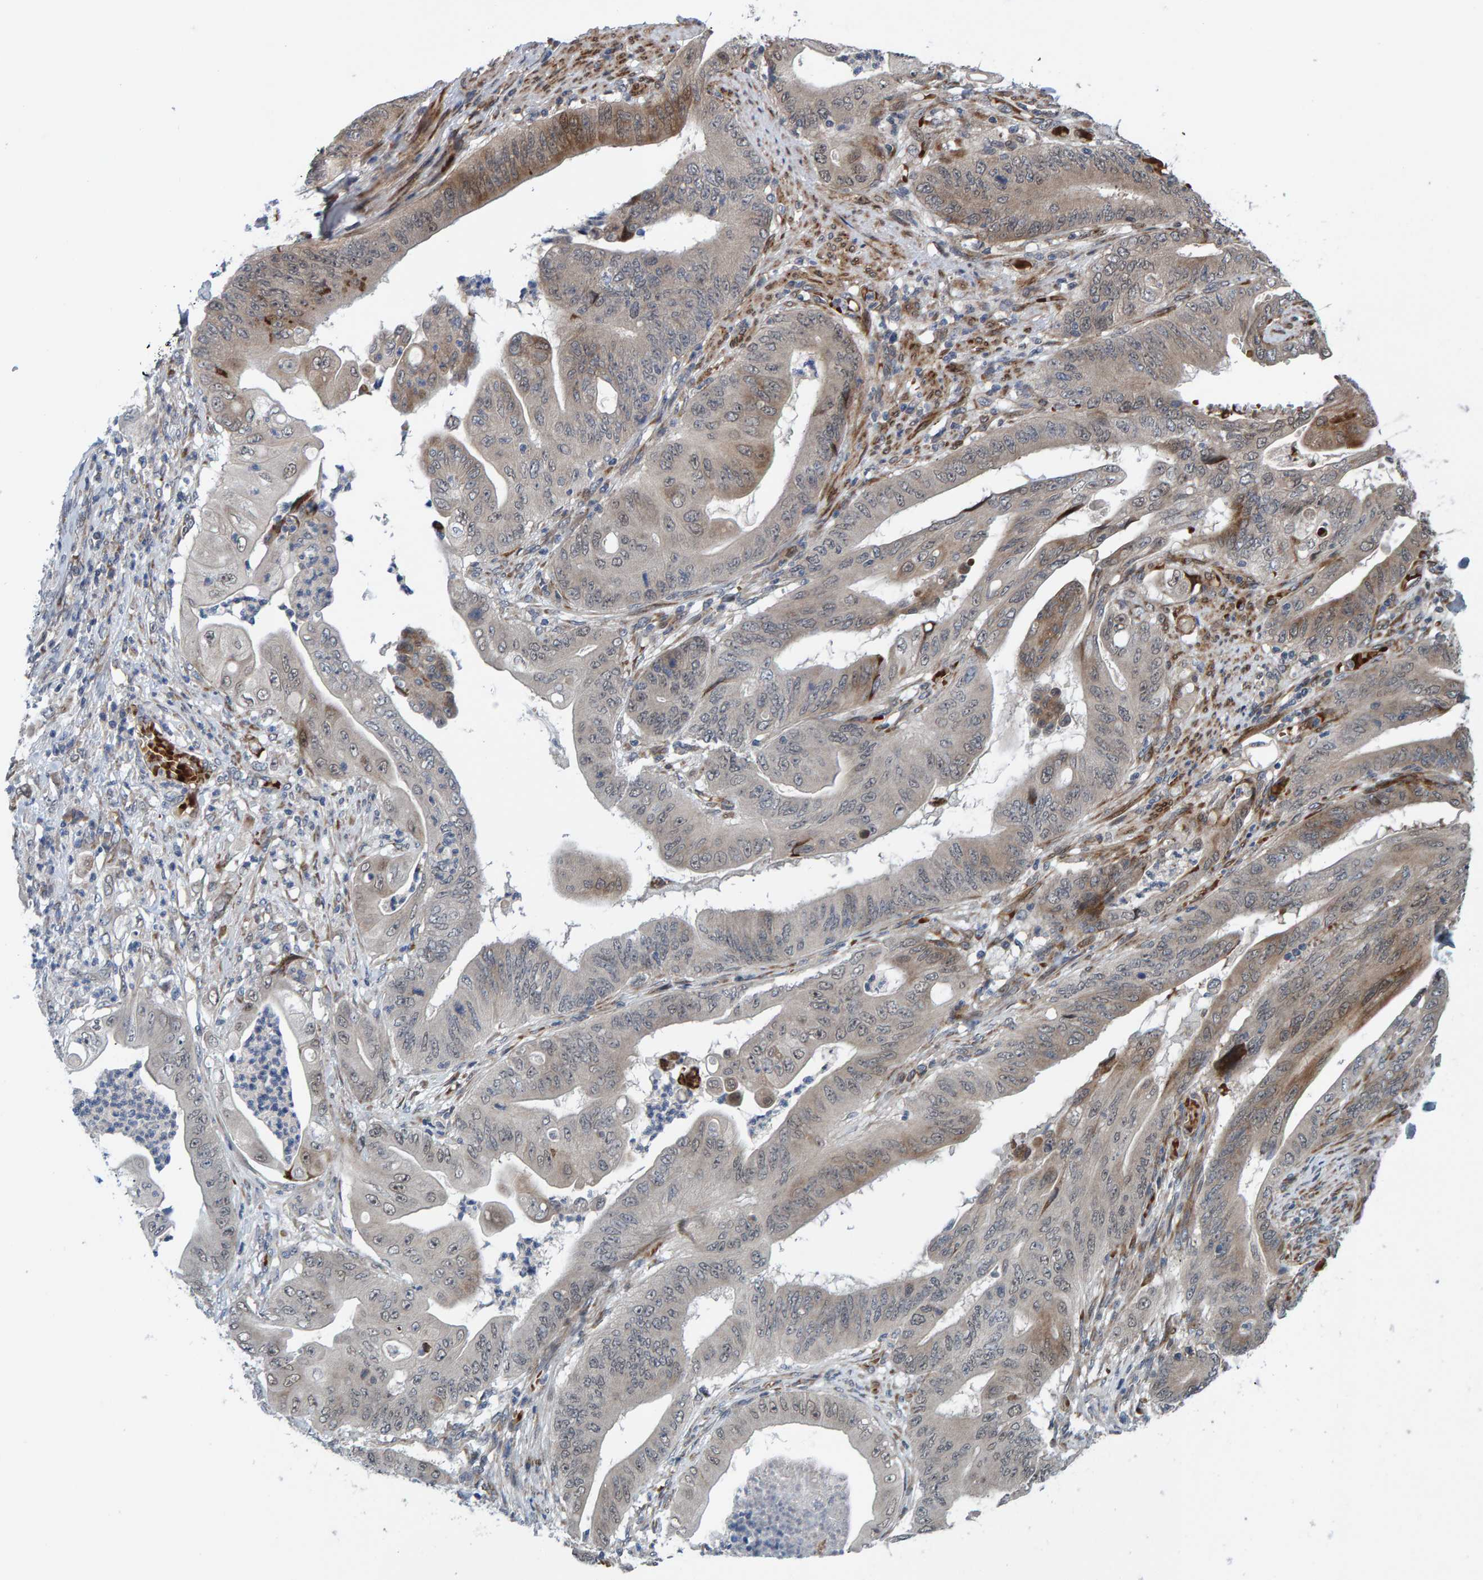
{"staining": {"intensity": "moderate", "quantity": "<25%", "location": "cytoplasmic/membranous"}, "tissue": "stomach cancer", "cell_type": "Tumor cells", "image_type": "cancer", "snomed": [{"axis": "morphology", "description": "Adenocarcinoma, NOS"}, {"axis": "topography", "description": "Stomach"}], "caption": "Tumor cells reveal low levels of moderate cytoplasmic/membranous positivity in about <25% of cells in stomach cancer (adenocarcinoma). (DAB = brown stain, brightfield microscopy at high magnification).", "gene": "MFSD6L", "patient": {"sex": "female", "age": 73}}